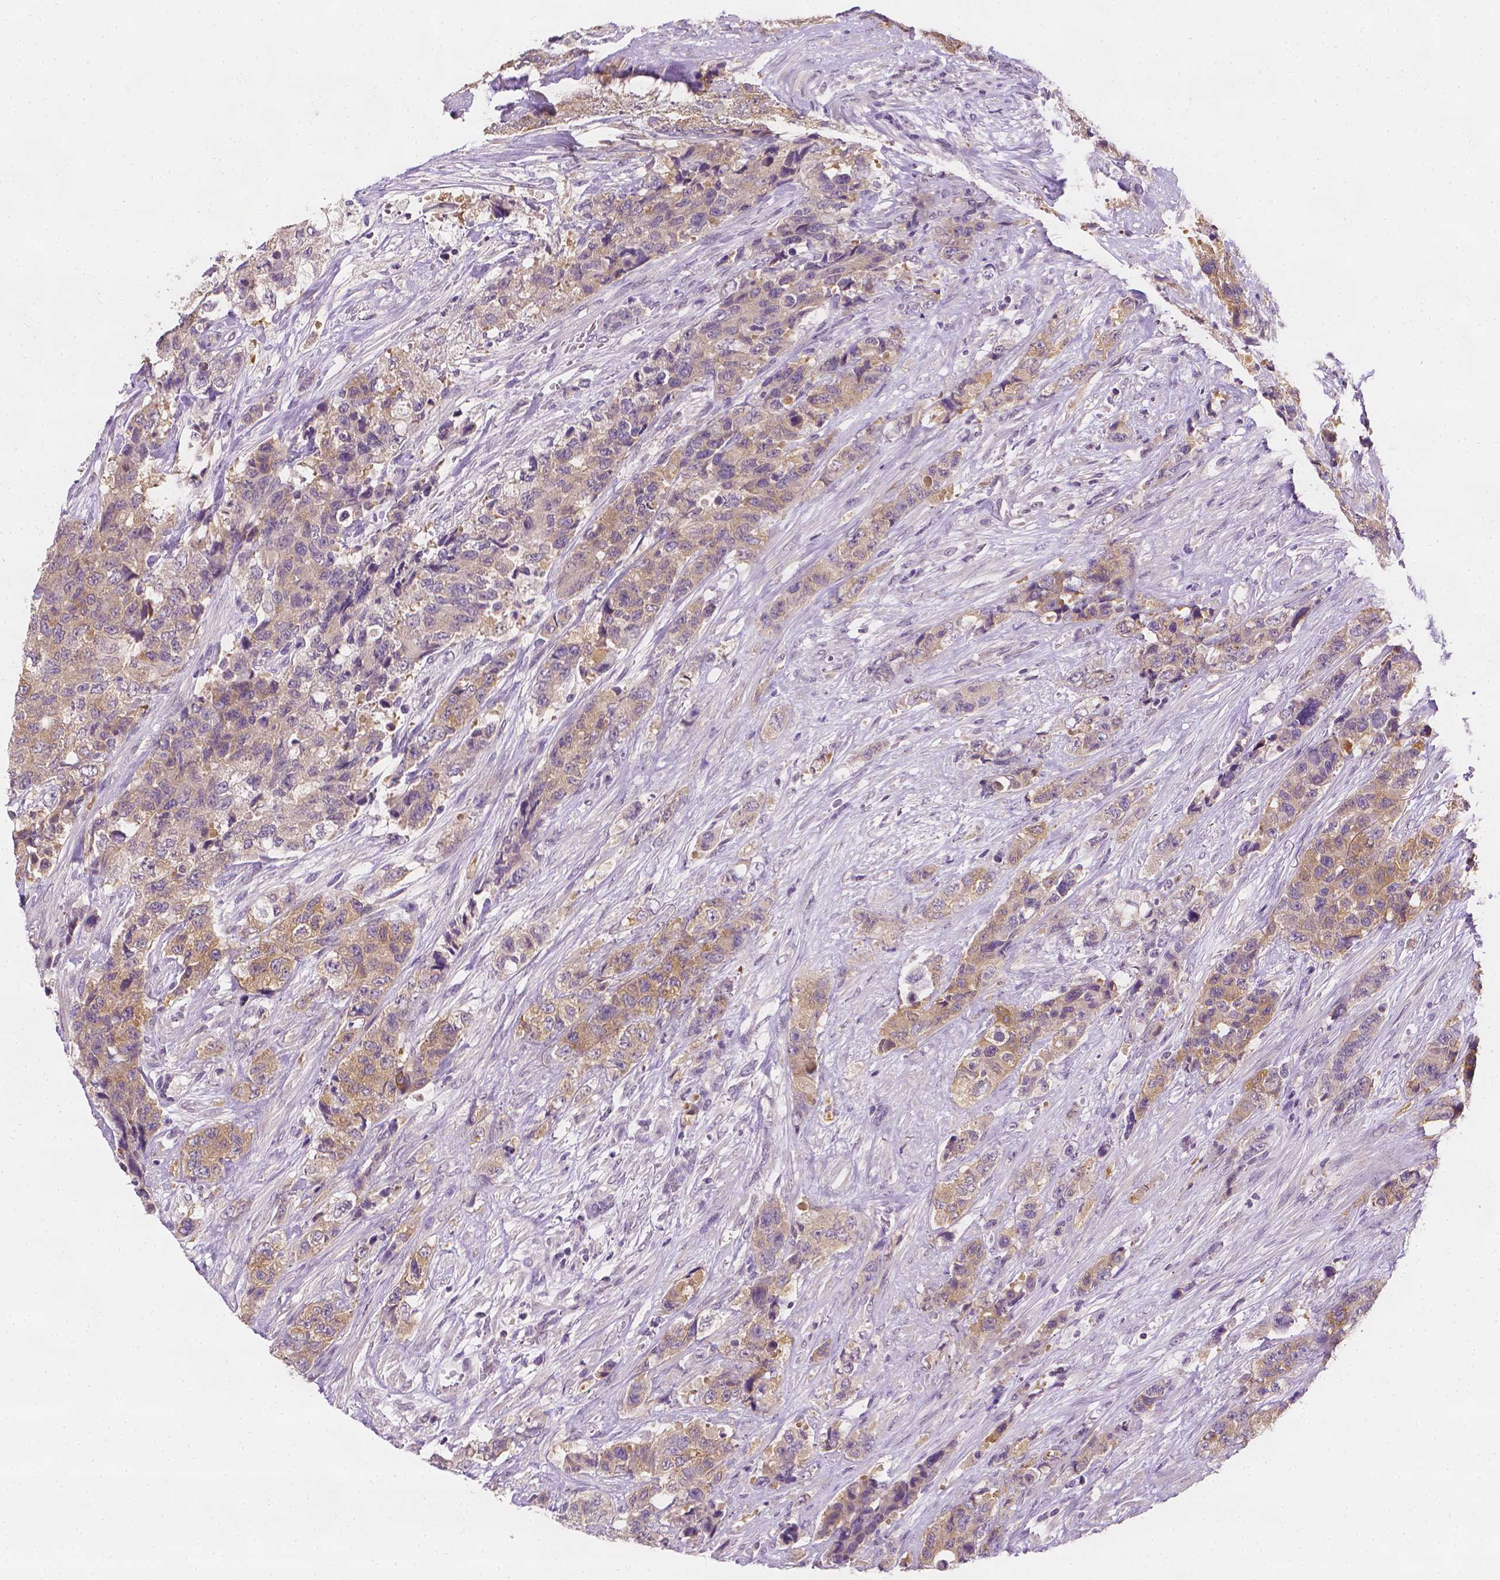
{"staining": {"intensity": "weak", "quantity": "25%-75%", "location": "cytoplasmic/membranous"}, "tissue": "urothelial cancer", "cell_type": "Tumor cells", "image_type": "cancer", "snomed": [{"axis": "morphology", "description": "Urothelial carcinoma, High grade"}, {"axis": "topography", "description": "Urinary bladder"}], "caption": "Urothelial cancer was stained to show a protein in brown. There is low levels of weak cytoplasmic/membranous expression in about 25%-75% of tumor cells. The staining was performed using DAB (3,3'-diaminobenzidine) to visualize the protein expression in brown, while the nuclei were stained in blue with hematoxylin (Magnification: 20x).", "gene": "FASN", "patient": {"sex": "female", "age": 78}}